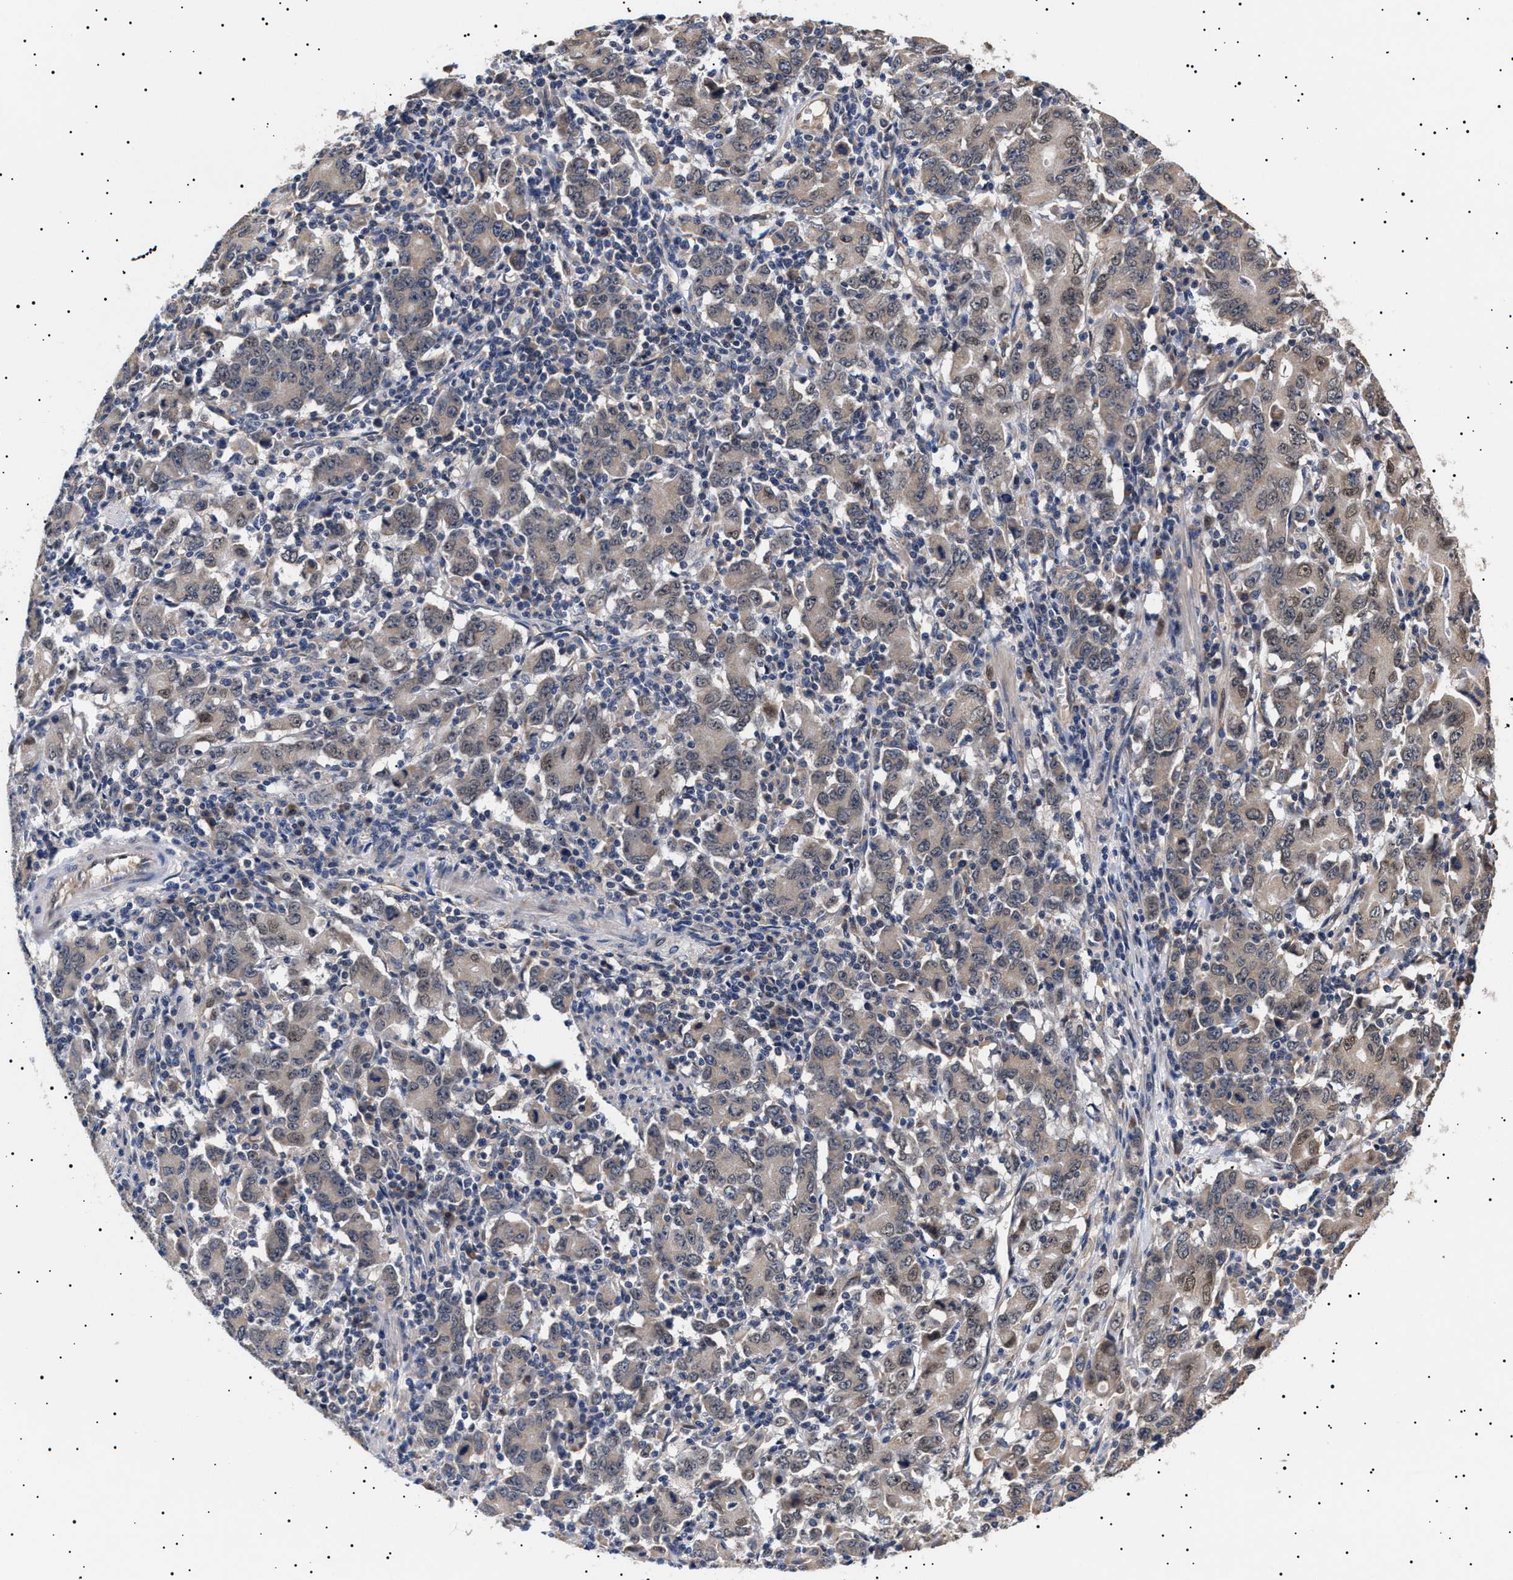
{"staining": {"intensity": "weak", "quantity": "25%-75%", "location": "cytoplasmic/membranous,nuclear"}, "tissue": "stomach cancer", "cell_type": "Tumor cells", "image_type": "cancer", "snomed": [{"axis": "morphology", "description": "Adenocarcinoma, NOS"}, {"axis": "topography", "description": "Stomach, upper"}], "caption": "Immunohistochemistry histopathology image of human stomach adenocarcinoma stained for a protein (brown), which displays low levels of weak cytoplasmic/membranous and nuclear positivity in about 25%-75% of tumor cells.", "gene": "KRBA1", "patient": {"sex": "male", "age": 69}}